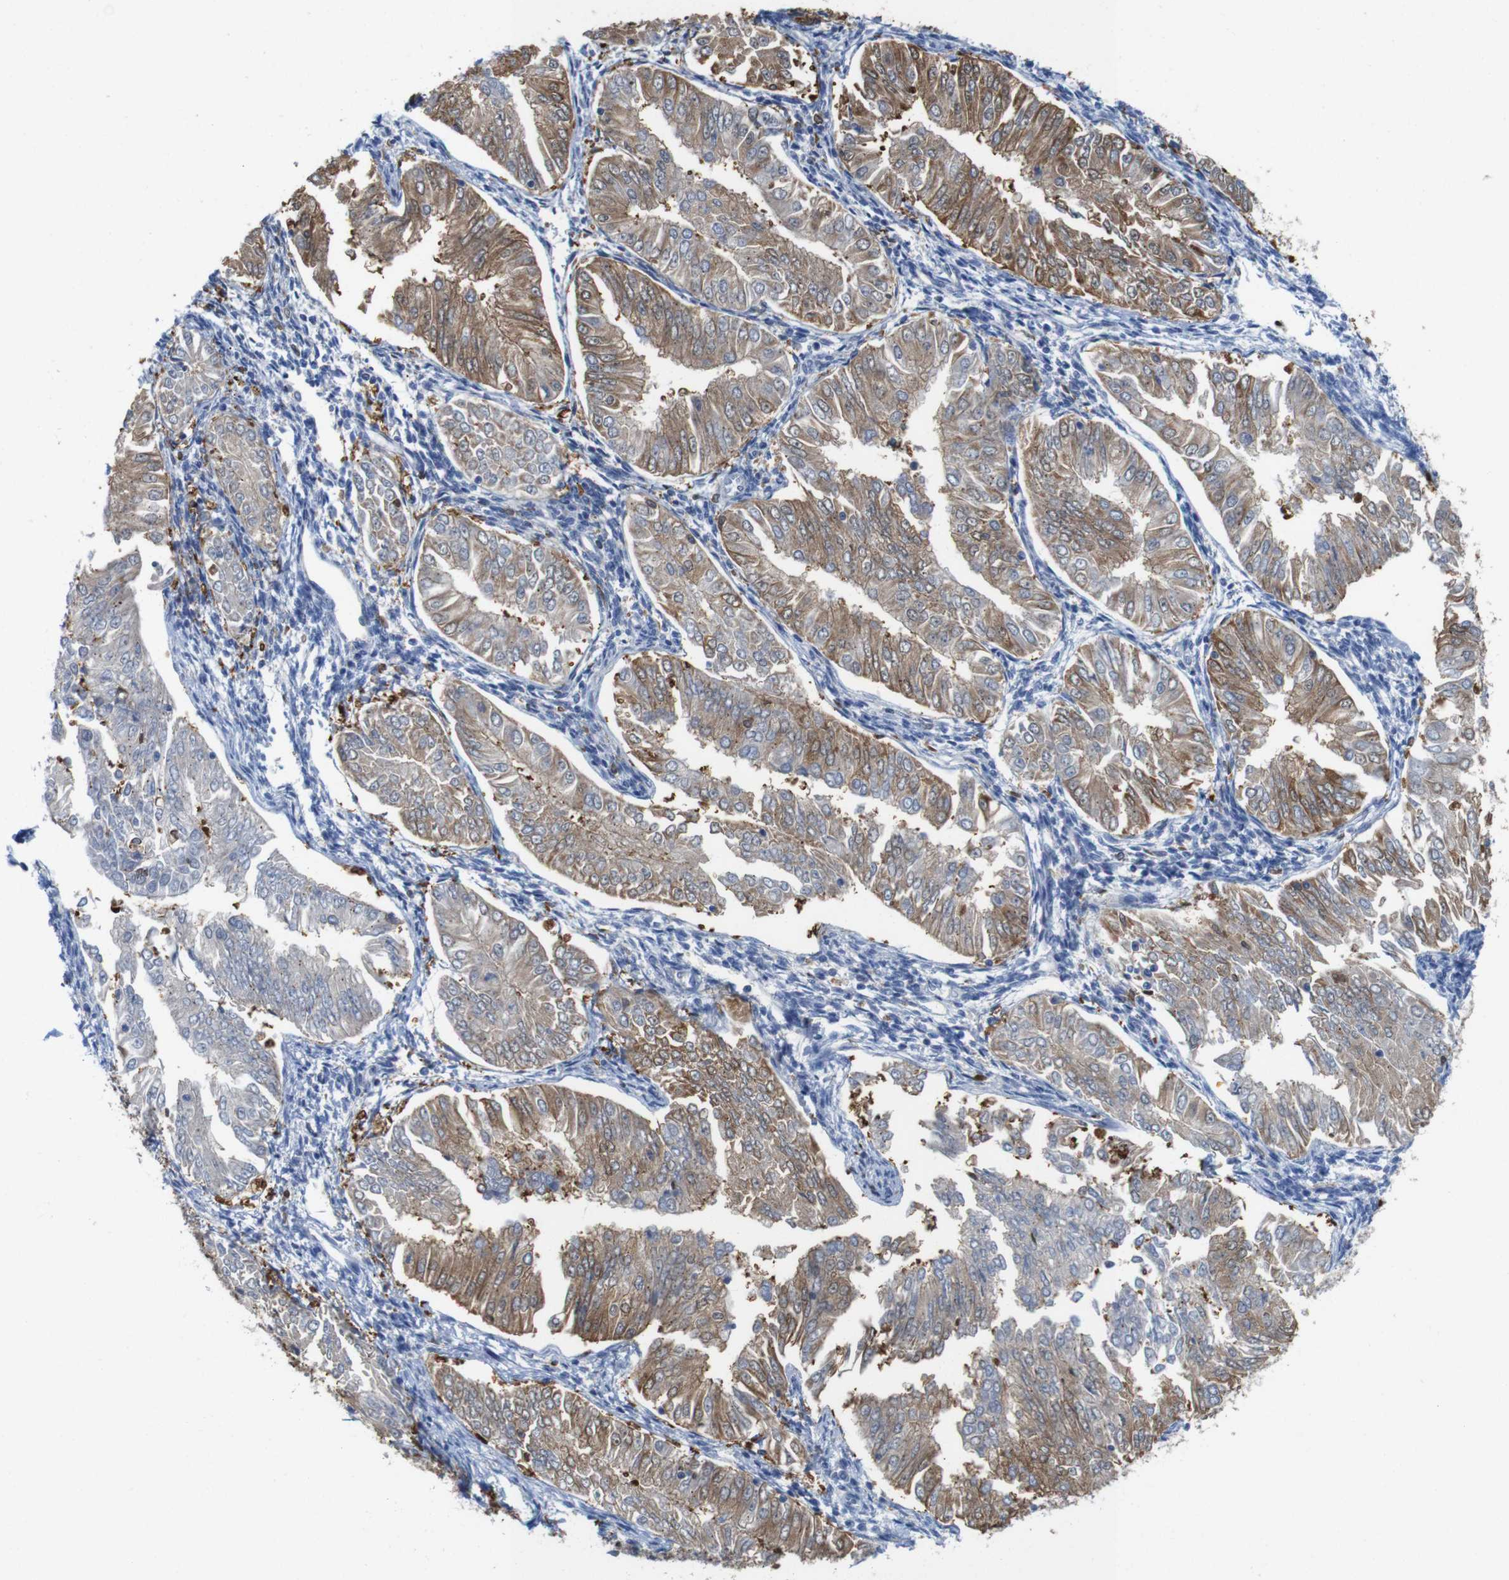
{"staining": {"intensity": "strong", "quantity": "25%-75%", "location": "cytoplasmic/membranous"}, "tissue": "endometrial cancer", "cell_type": "Tumor cells", "image_type": "cancer", "snomed": [{"axis": "morphology", "description": "Adenocarcinoma, NOS"}, {"axis": "topography", "description": "Endometrium"}], "caption": "Approximately 25%-75% of tumor cells in endometrial cancer (adenocarcinoma) demonstrate strong cytoplasmic/membranous protein expression as visualized by brown immunohistochemical staining.", "gene": "PNMA8A", "patient": {"sex": "female", "age": 53}}